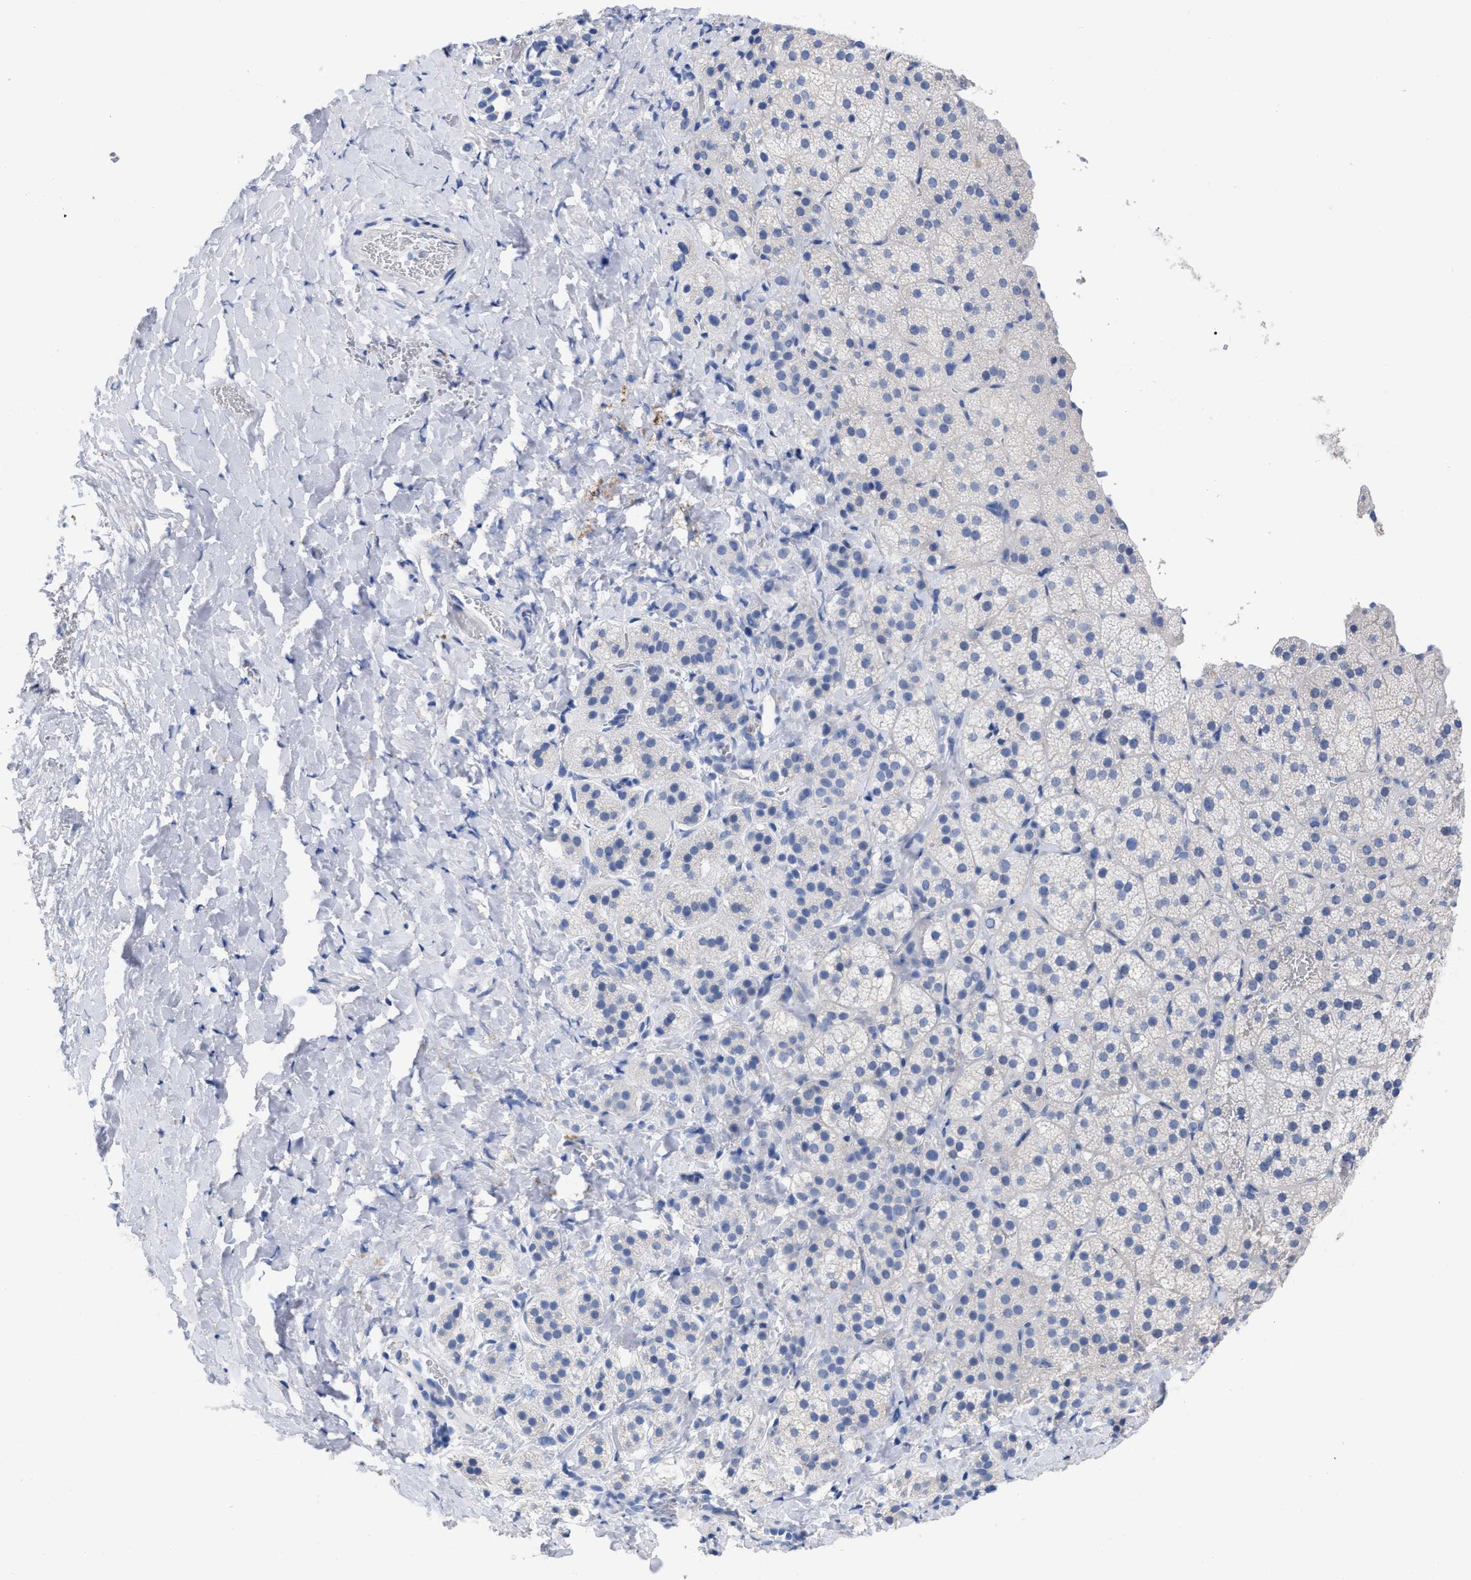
{"staining": {"intensity": "weak", "quantity": "<25%", "location": "cytoplasmic/membranous"}, "tissue": "adrenal gland", "cell_type": "Glandular cells", "image_type": "normal", "snomed": [{"axis": "morphology", "description": "Normal tissue, NOS"}, {"axis": "topography", "description": "Adrenal gland"}], "caption": "Histopathology image shows no protein expression in glandular cells of benign adrenal gland. (DAB (3,3'-diaminobenzidine) immunohistochemistry visualized using brightfield microscopy, high magnification).", "gene": "HAPLN1", "patient": {"sex": "female", "age": 44}}